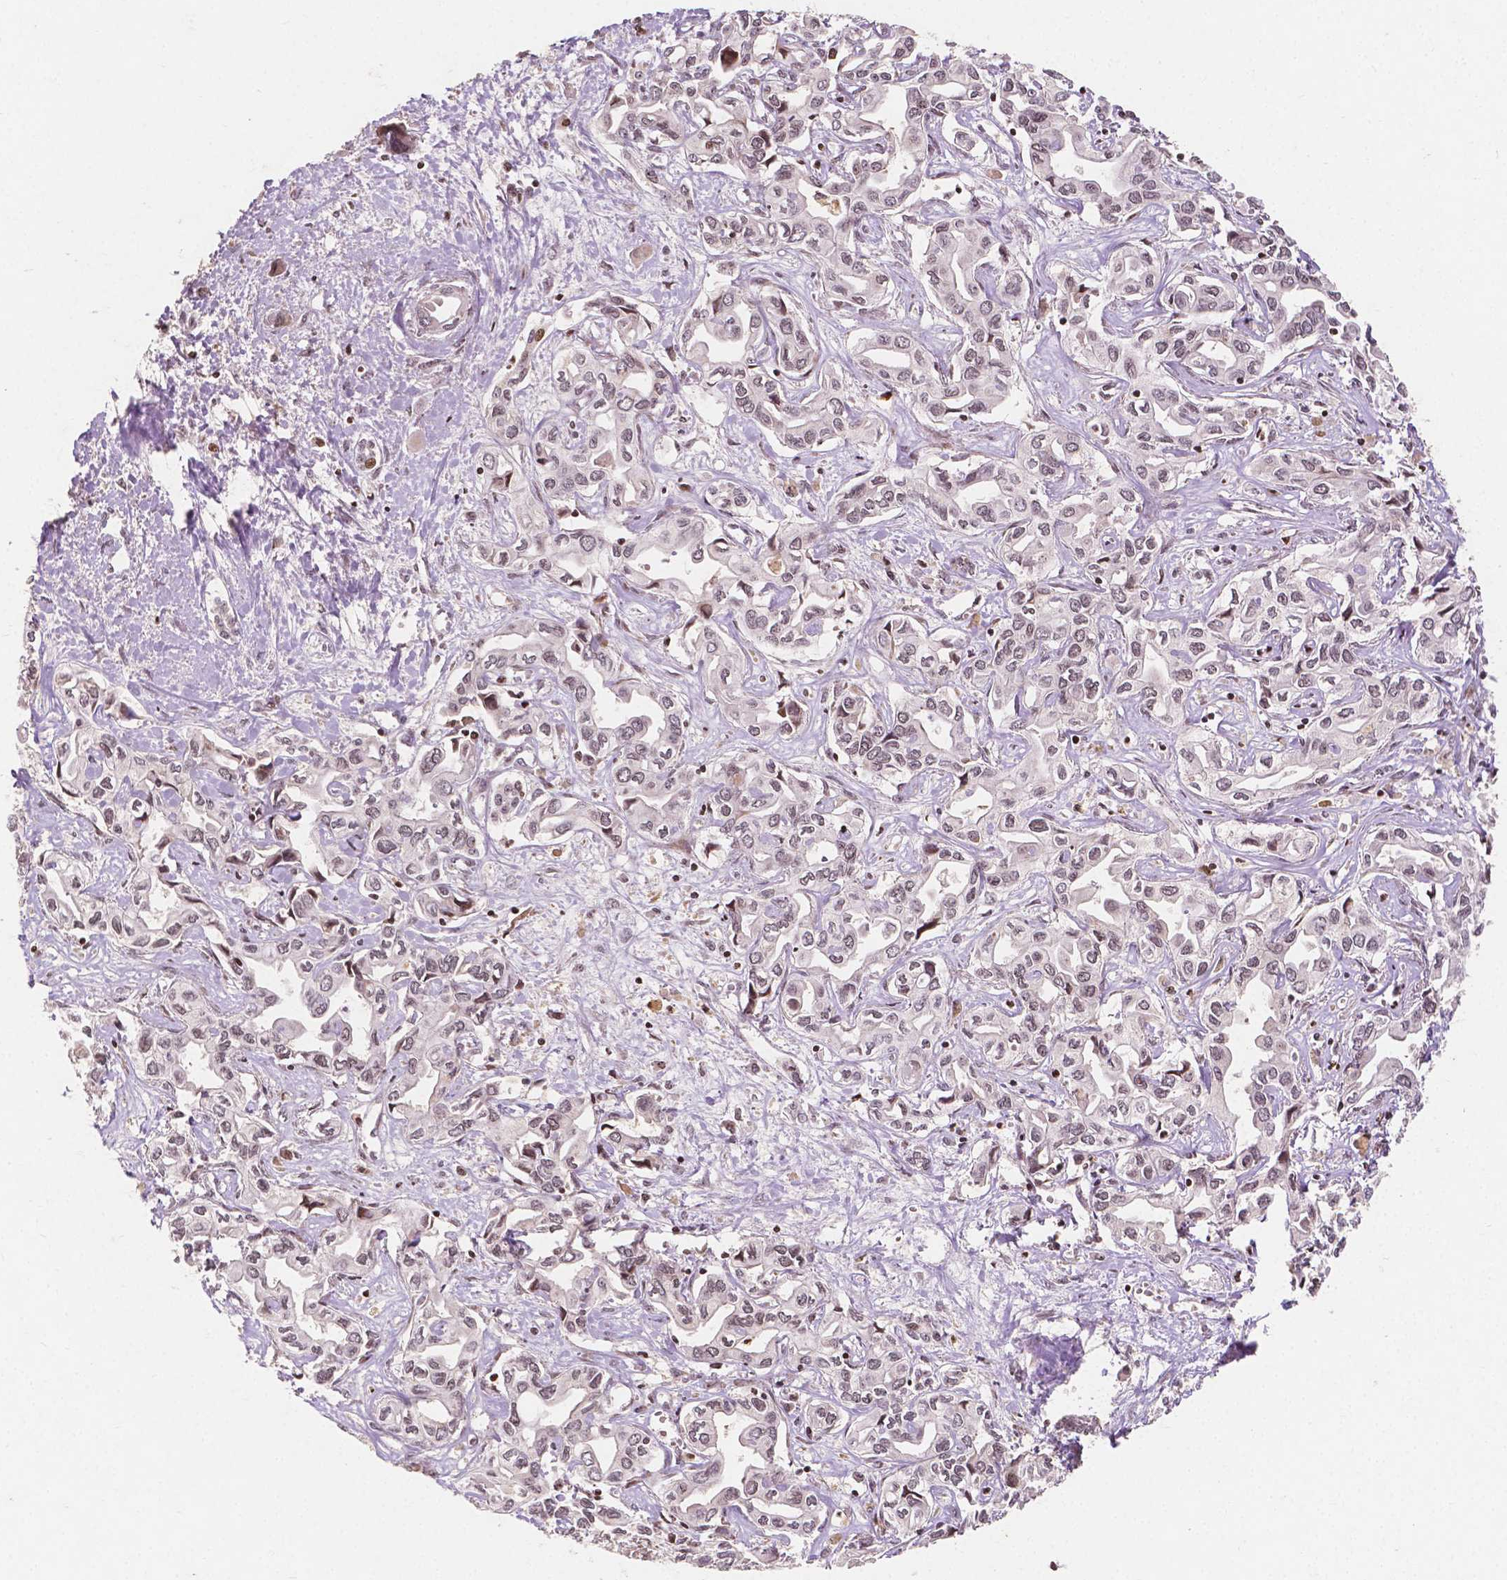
{"staining": {"intensity": "weak", "quantity": "25%-75%", "location": "nuclear"}, "tissue": "liver cancer", "cell_type": "Tumor cells", "image_type": "cancer", "snomed": [{"axis": "morphology", "description": "Cholangiocarcinoma"}, {"axis": "topography", "description": "Liver"}], "caption": "Liver cancer tissue displays weak nuclear expression in about 25%-75% of tumor cells Using DAB (brown) and hematoxylin (blue) stains, captured at high magnification using brightfield microscopy.", "gene": "PTPN18", "patient": {"sex": "female", "age": 64}}